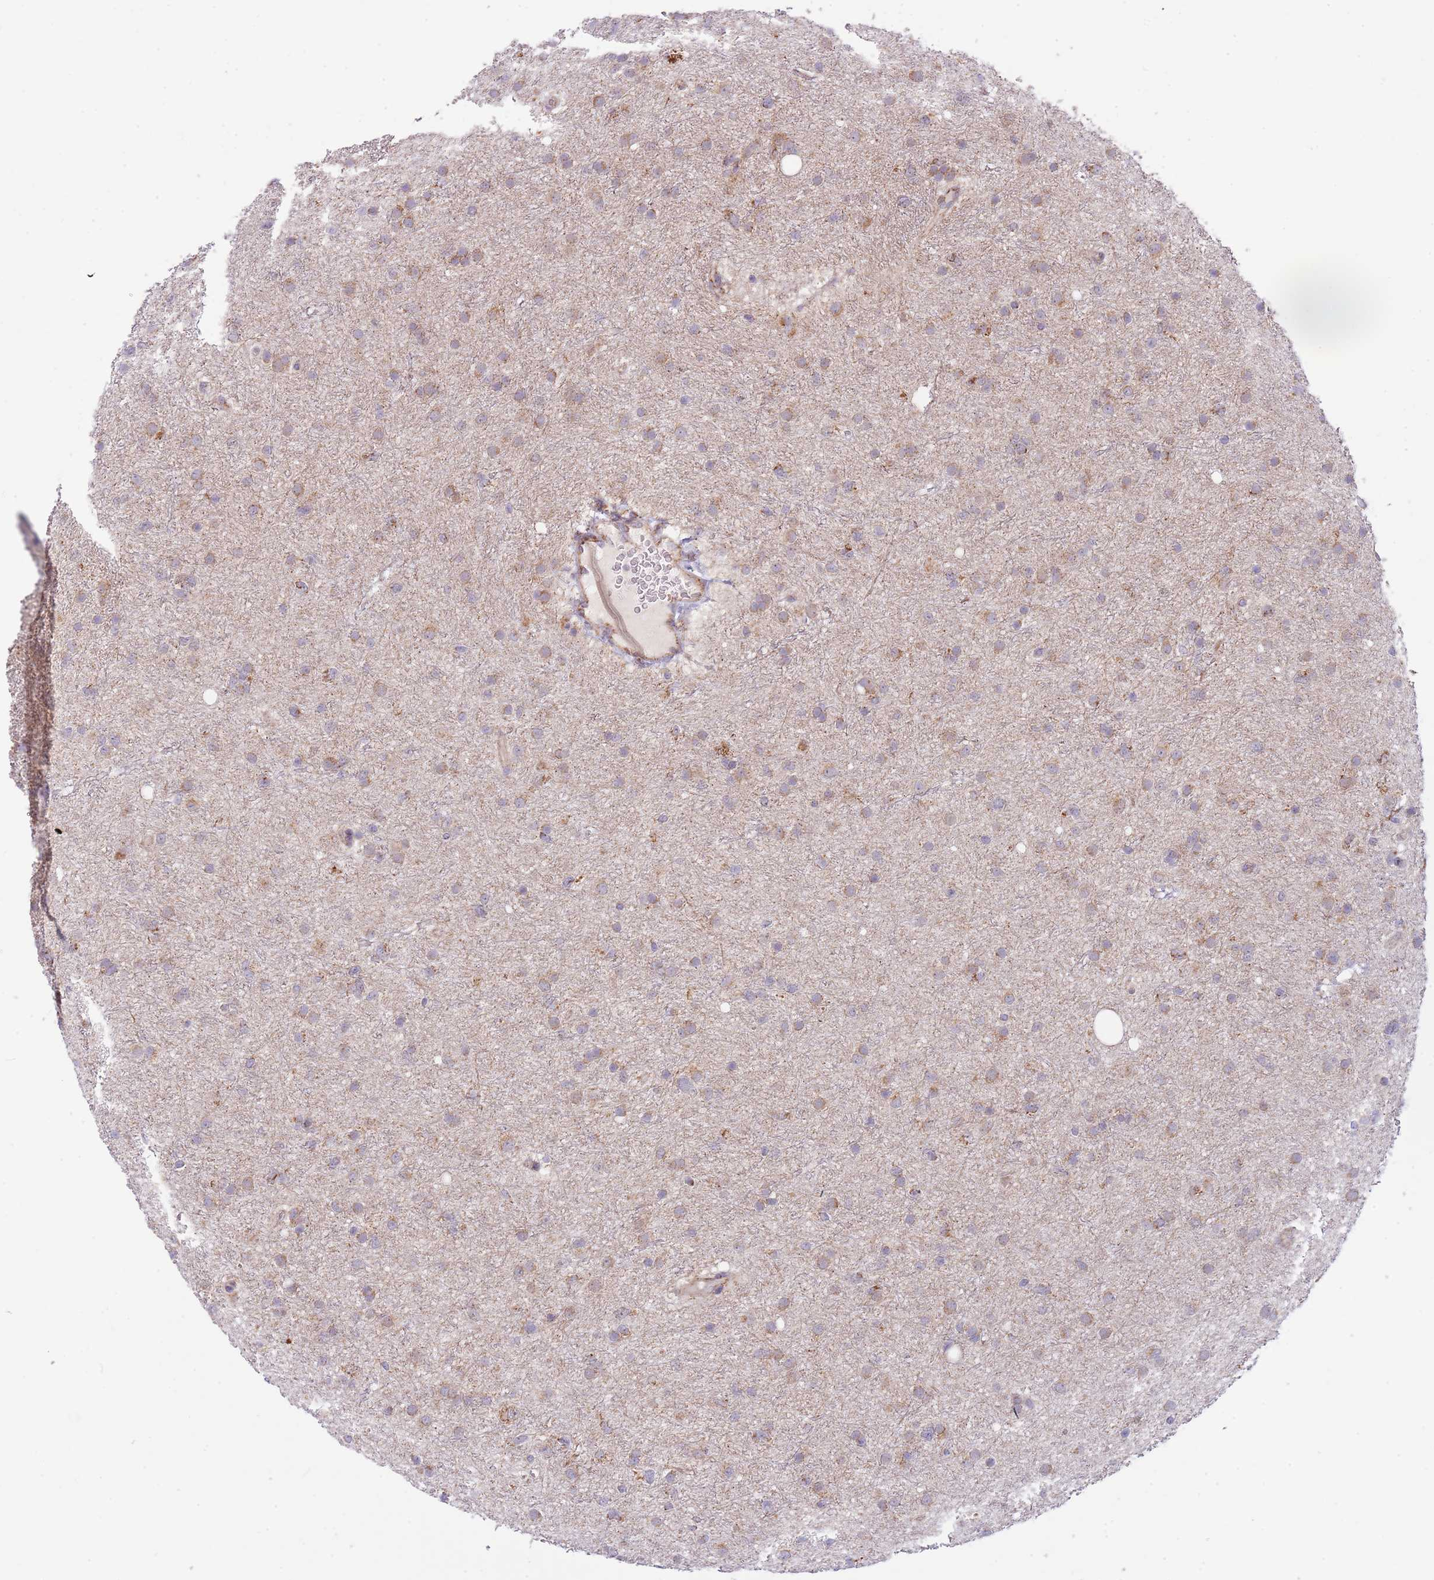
{"staining": {"intensity": "moderate", "quantity": "<25%", "location": "cytoplasmic/membranous"}, "tissue": "glioma", "cell_type": "Tumor cells", "image_type": "cancer", "snomed": [{"axis": "morphology", "description": "Glioma, malignant, Low grade"}, {"axis": "topography", "description": "Cerebral cortex"}], "caption": "Human glioma stained with a protein marker shows moderate staining in tumor cells.", "gene": "LHX6", "patient": {"sex": "female", "age": 39}}